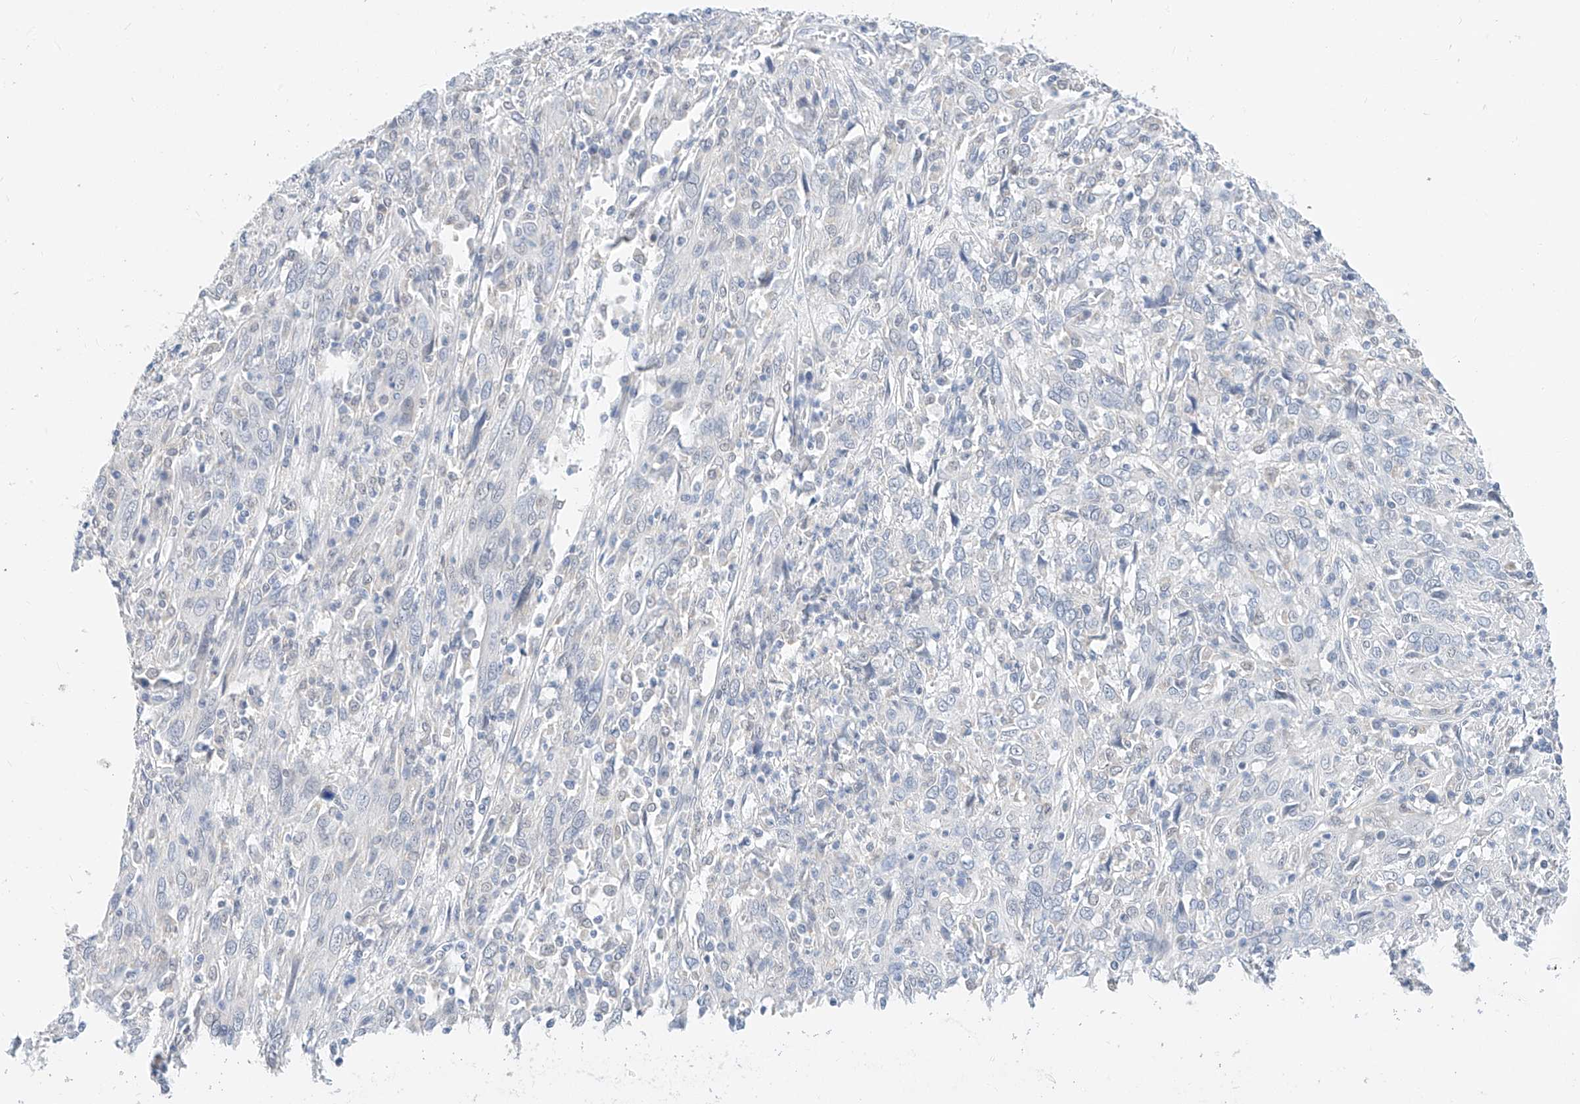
{"staining": {"intensity": "negative", "quantity": "none", "location": "none"}, "tissue": "cervical cancer", "cell_type": "Tumor cells", "image_type": "cancer", "snomed": [{"axis": "morphology", "description": "Squamous cell carcinoma, NOS"}, {"axis": "topography", "description": "Cervix"}], "caption": "The image demonstrates no staining of tumor cells in cervical squamous cell carcinoma.", "gene": "KCNJ1", "patient": {"sex": "female", "age": 46}}